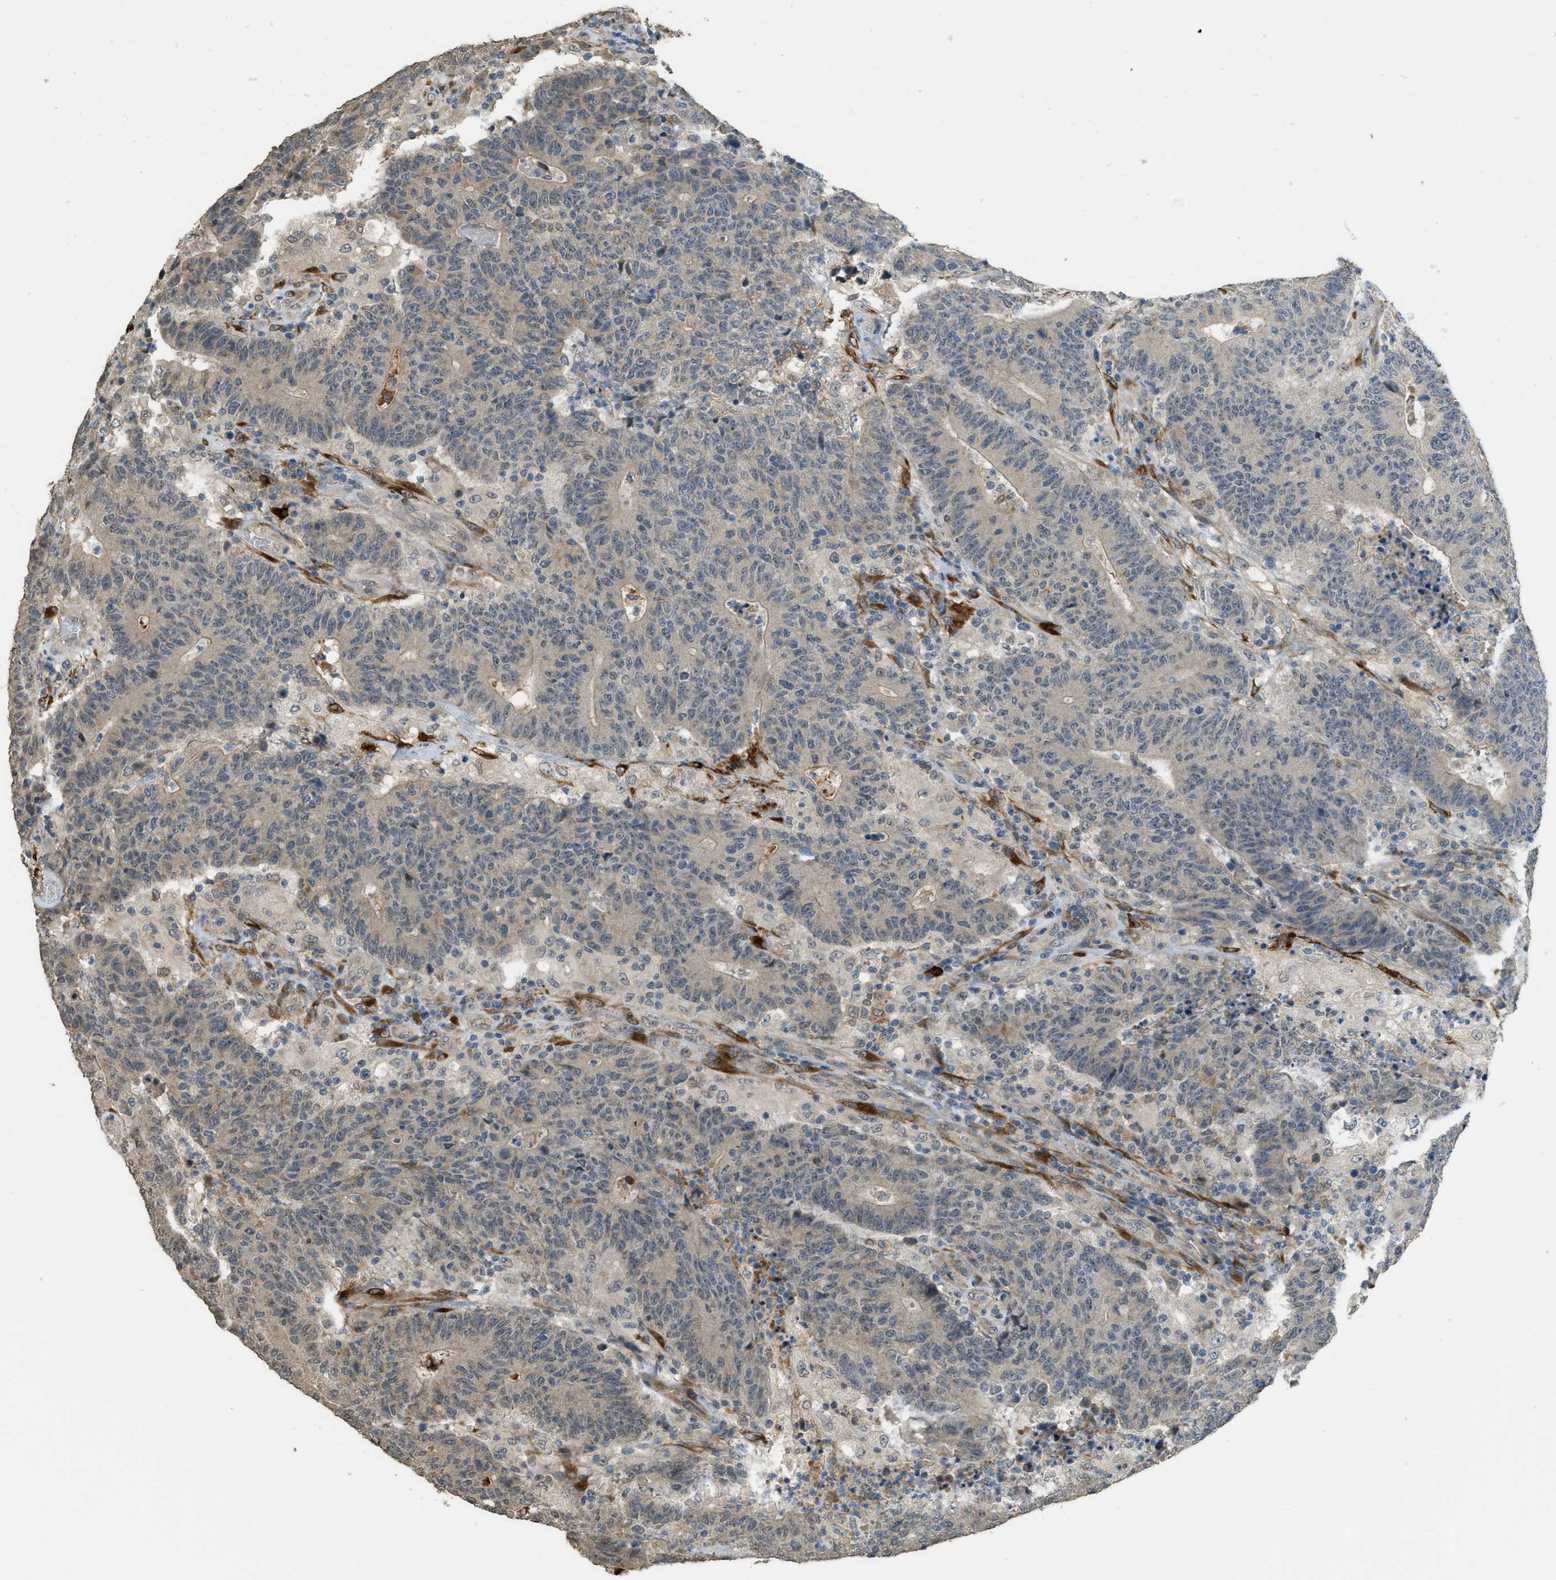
{"staining": {"intensity": "weak", "quantity": "<25%", "location": "cytoplasmic/membranous"}, "tissue": "colorectal cancer", "cell_type": "Tumor cells", "image_type": "cancer", "snomed": [{"axis": "morphology", "description": "Normal tissue, NOS"}, {"axis": "morphology", "description": "Adenocarcinoma, NOS"}, {"axis": "topography", "description": "Colon"}], "caption": "Immunohistochemistry micrograph of colorectal cancer stained for a protein (brown), which exhibits no staining in tumor cells. (DAB (3,3'-diaminobenzidine) immunohistochemistry (IHC) with hematoxylin counter stain).", "gene": "IGF2BP2", "patient": {"sex": "female", "age": 75}}